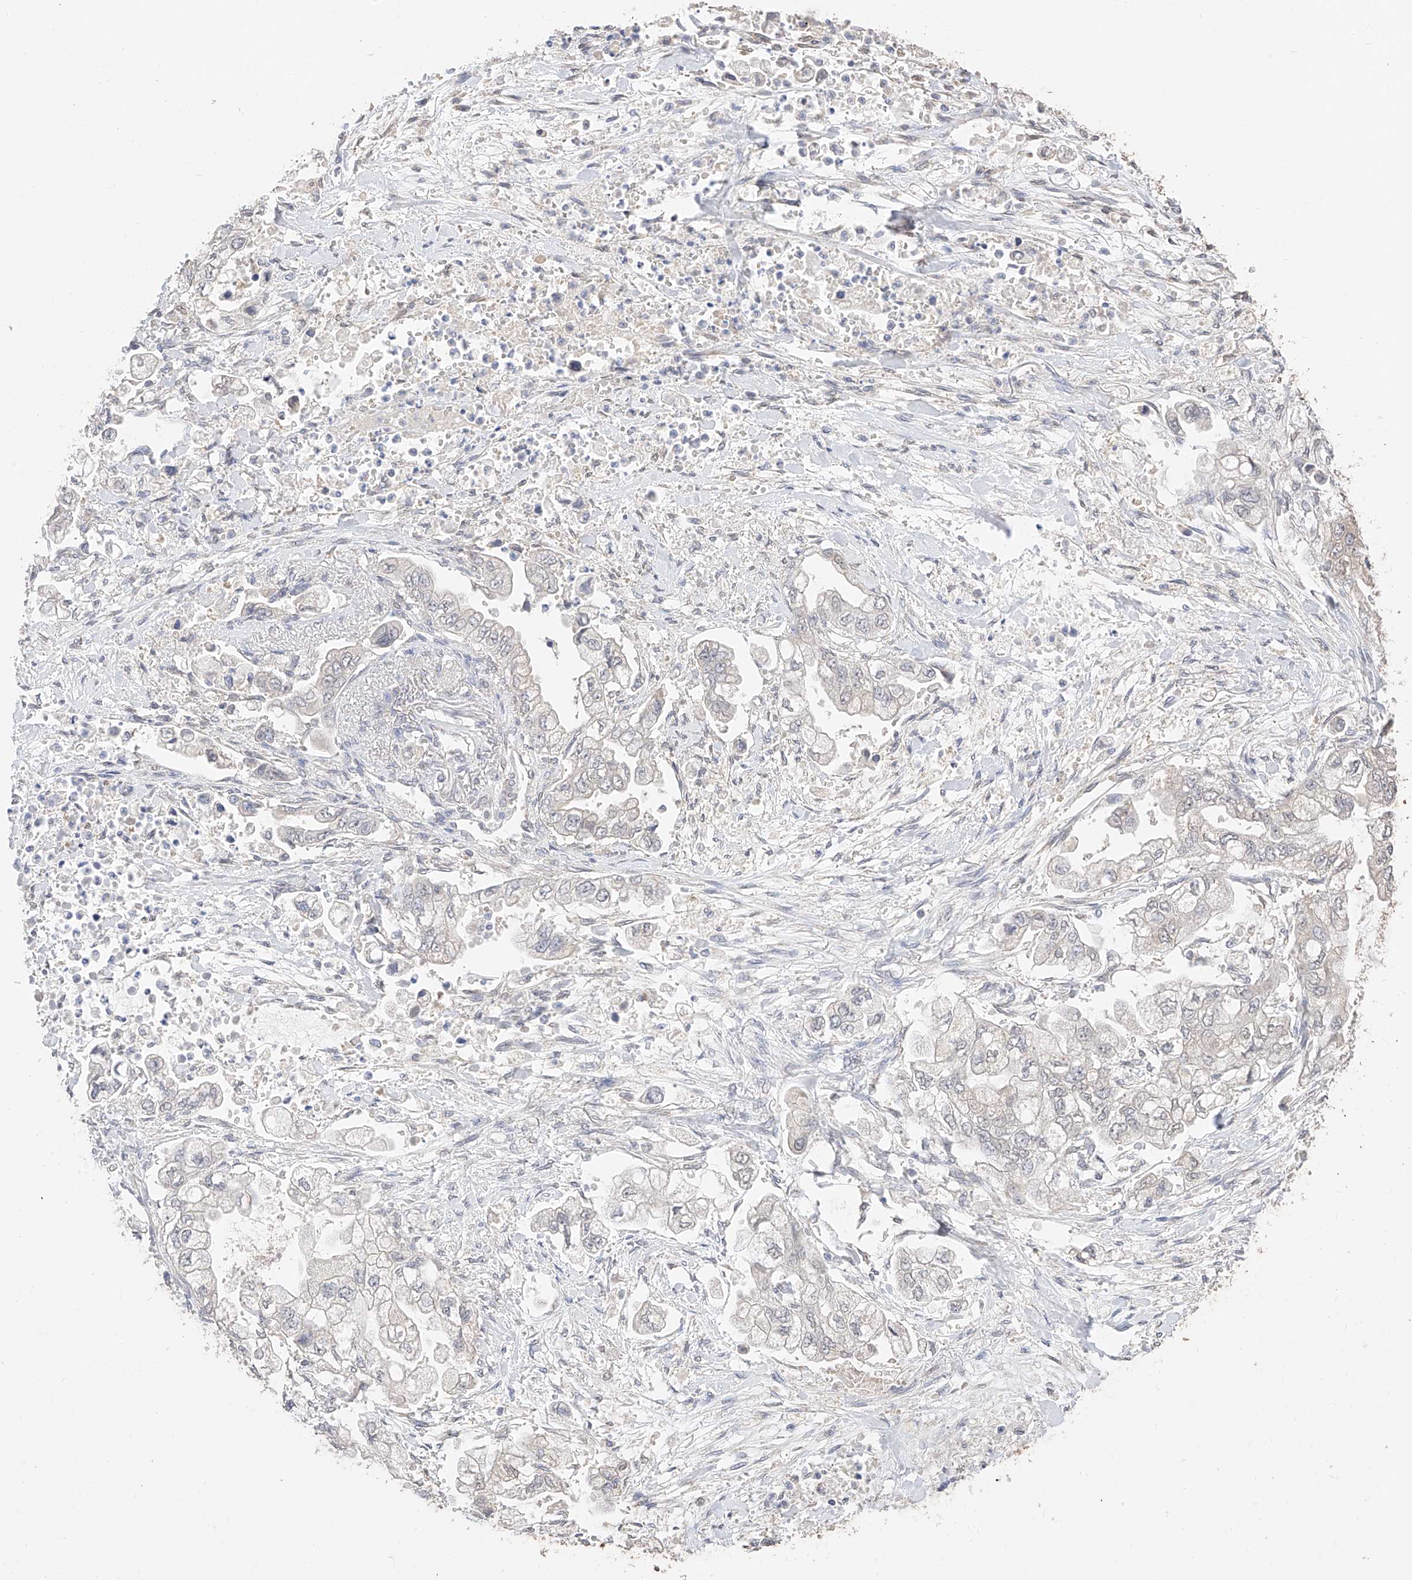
{"staining": {"intensity": "negative", "quantity": "none", "location": "none"}, "tissue": "stomach cancer", "cell_type": "Tumor cells", "image_type": "cancer", "snomed": [{"axis": "morphology", "description": "Normal tissue, NOS"}, {"axis": "morphology", "description": "Adenocarcinoma, NOS"}, {"axis": "topography", "description": "Stomach"}], "caption": "Tumor cells are negative for brown protein staining in stomach cancer.", "gene": "IL22RA2", "patient": {"sex": "male", "age": 62}}